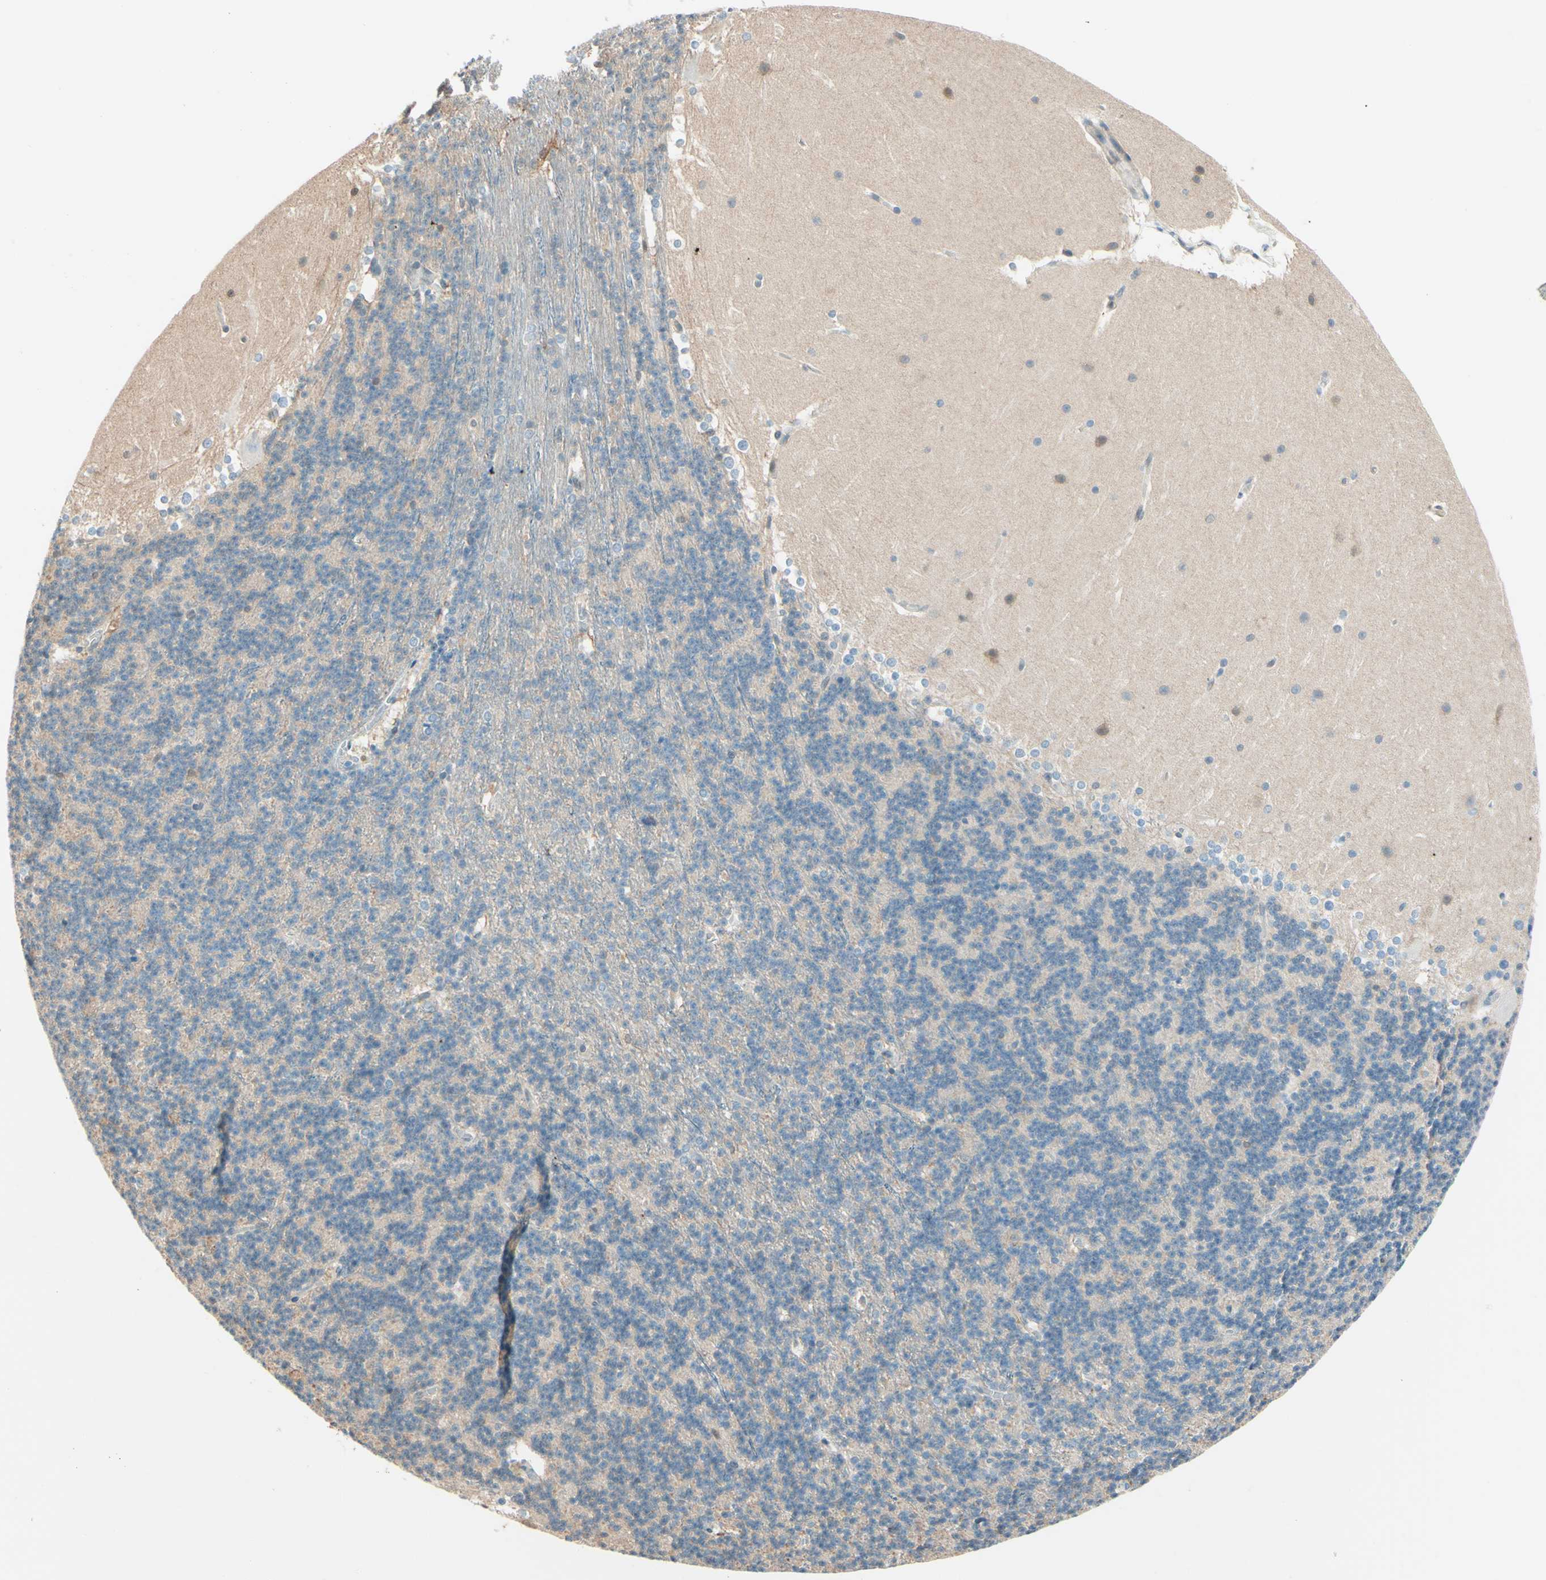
{"staining": {"intensity": "negative", "quantity": "none", "location": "none"}, "tissue": "cerebellum", "cell_type": "Cells in granular layer", "image_type": "normal", "snomed": [{"axis": "morphology", "description": "Normal tissue, NOS"}, {"axis": "topography", "description": "Cerebellum"}], "caption": "Image shows no protein positivity in cells in granular layer of normal cerebellum. (DAB immunohistochemistry (IHC), high magnification).", "gene": "UPK3B", "patient": {"sex": "female", "age": 19}}